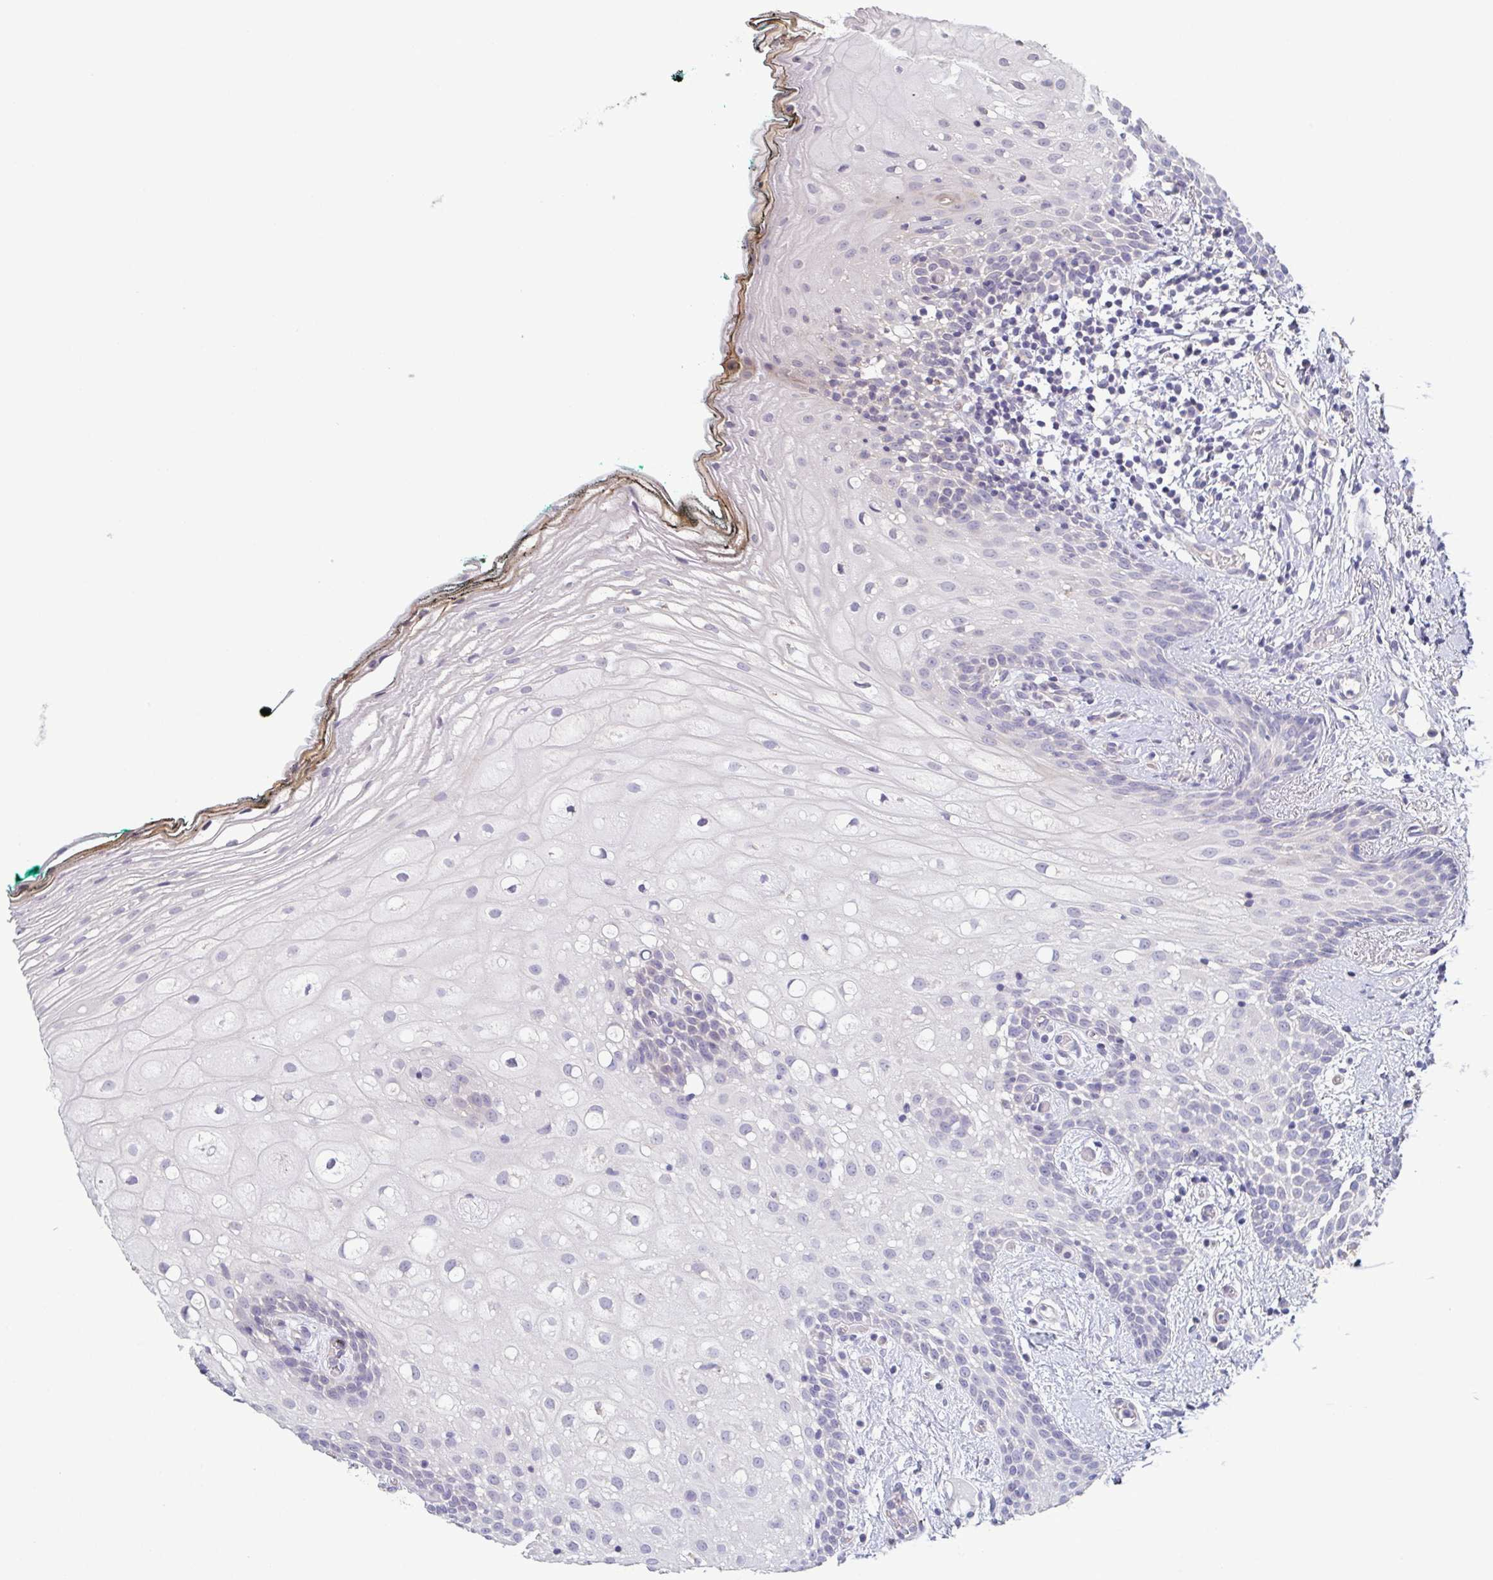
{"staining": {"intensity": "negative", "quantity": "none", "location": "none"}, "tissue": "oral mucosa", "cell_type": "Squamous epithelial cells", "image_type": "normal", "snomed": [{"axis": "morphology", "description": "Normal tissue, NOS"}, {"axis": "topography", "description": "Oral tissue"}], "caption": "Immunohistochemical staining of normal human oral mucosa demonstrates no significant staining in squamous epithelial cells.", "gene": "GLDC", "patient": {"sex": "female", "age": 83}}